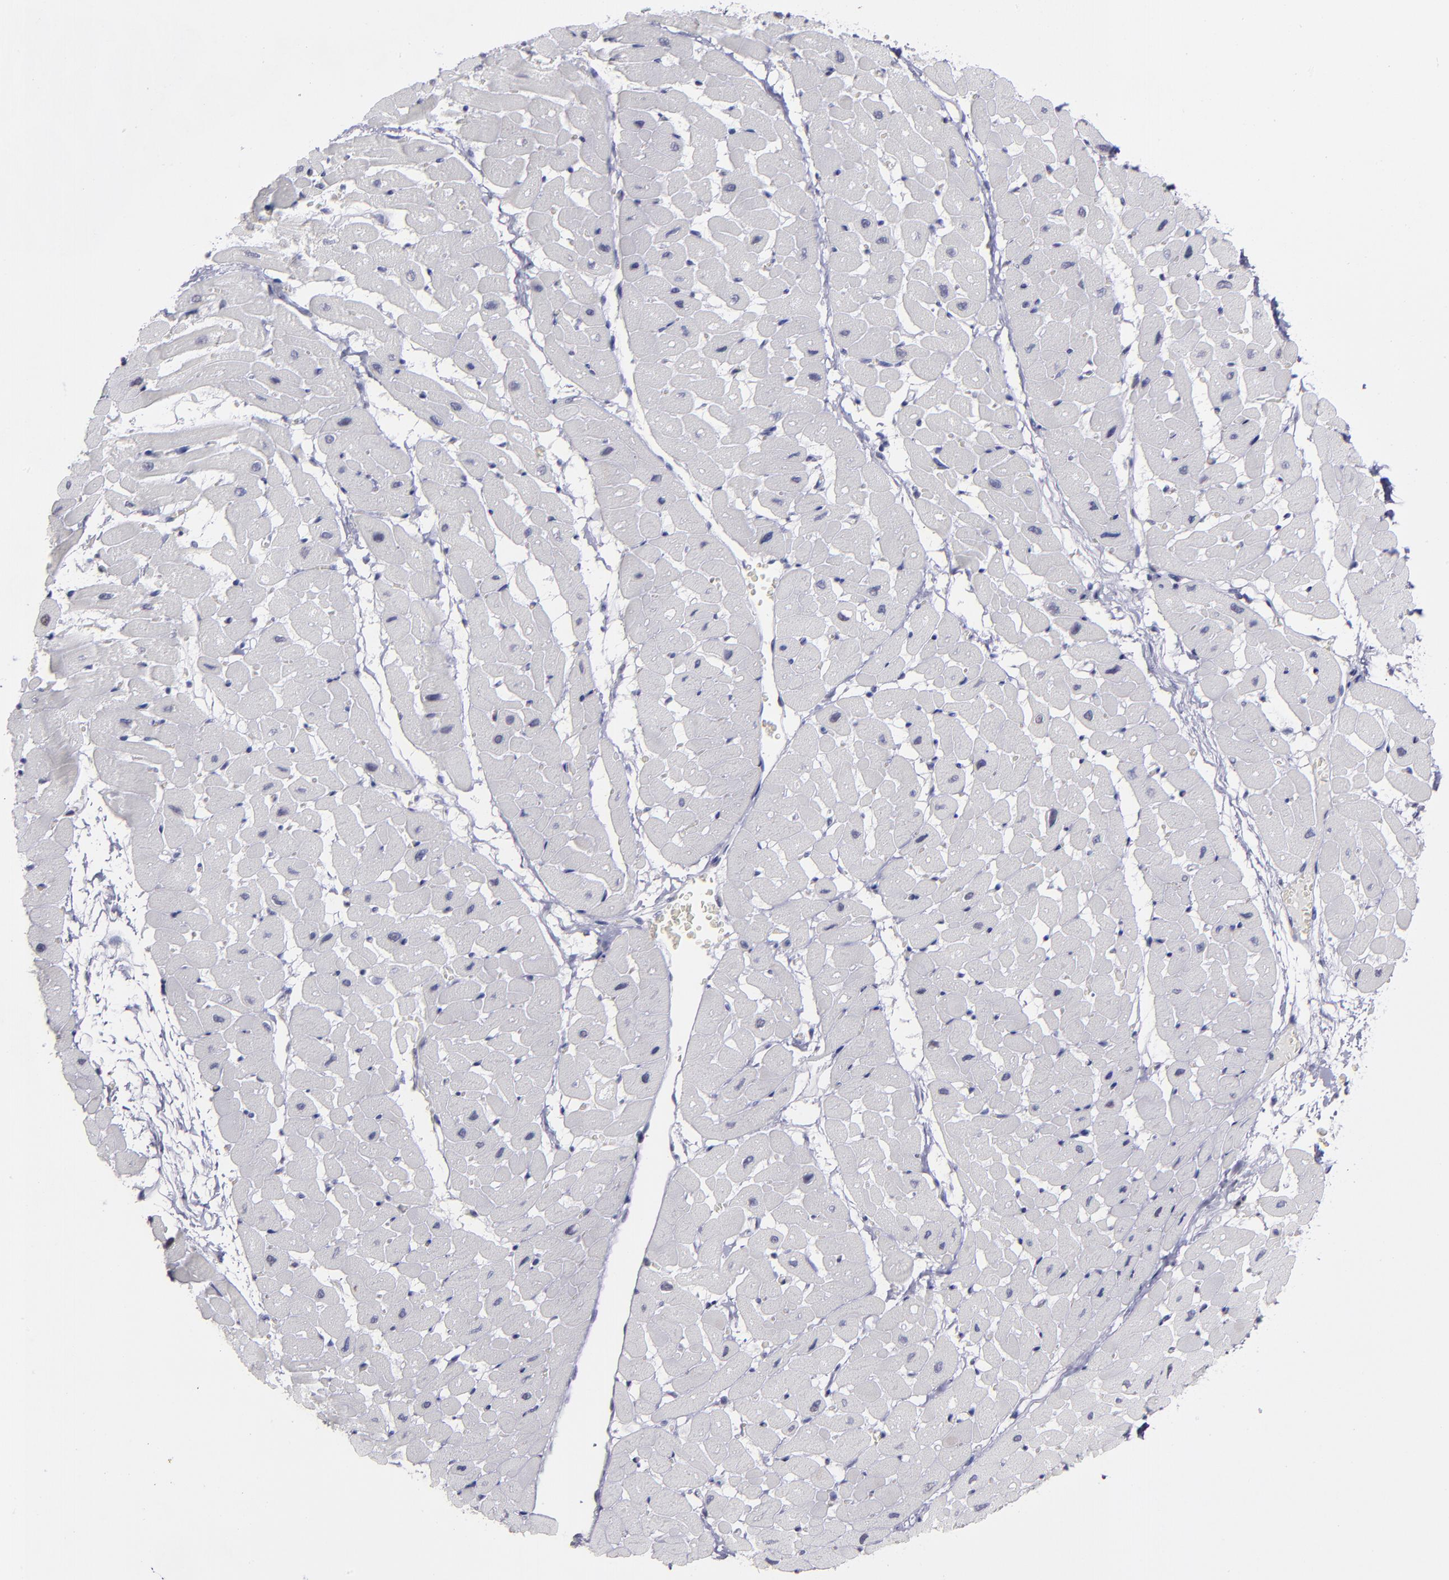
{"staining": {"intensity": "negative", "quantity": "none", "location": "none"}, "tissue": "heart muscle", "cell_type": "Cardiomyocytes", "image_type": "normal", "snomed": [{"axis": "morphology", "description": "Normal tissue, NOS"}, {"axis": "topography", "description": "Heart"}], "caption": "Immunohistochemistry (IHC) micrograph of normal heart muscle: heart muscle stained with DAB (3,3'-diaminobenzidine) exhibits no significant protein positivity in cardiomyocytes.", "gene": "OTUB2", "patient": {"sex": "male", "age": 45}}